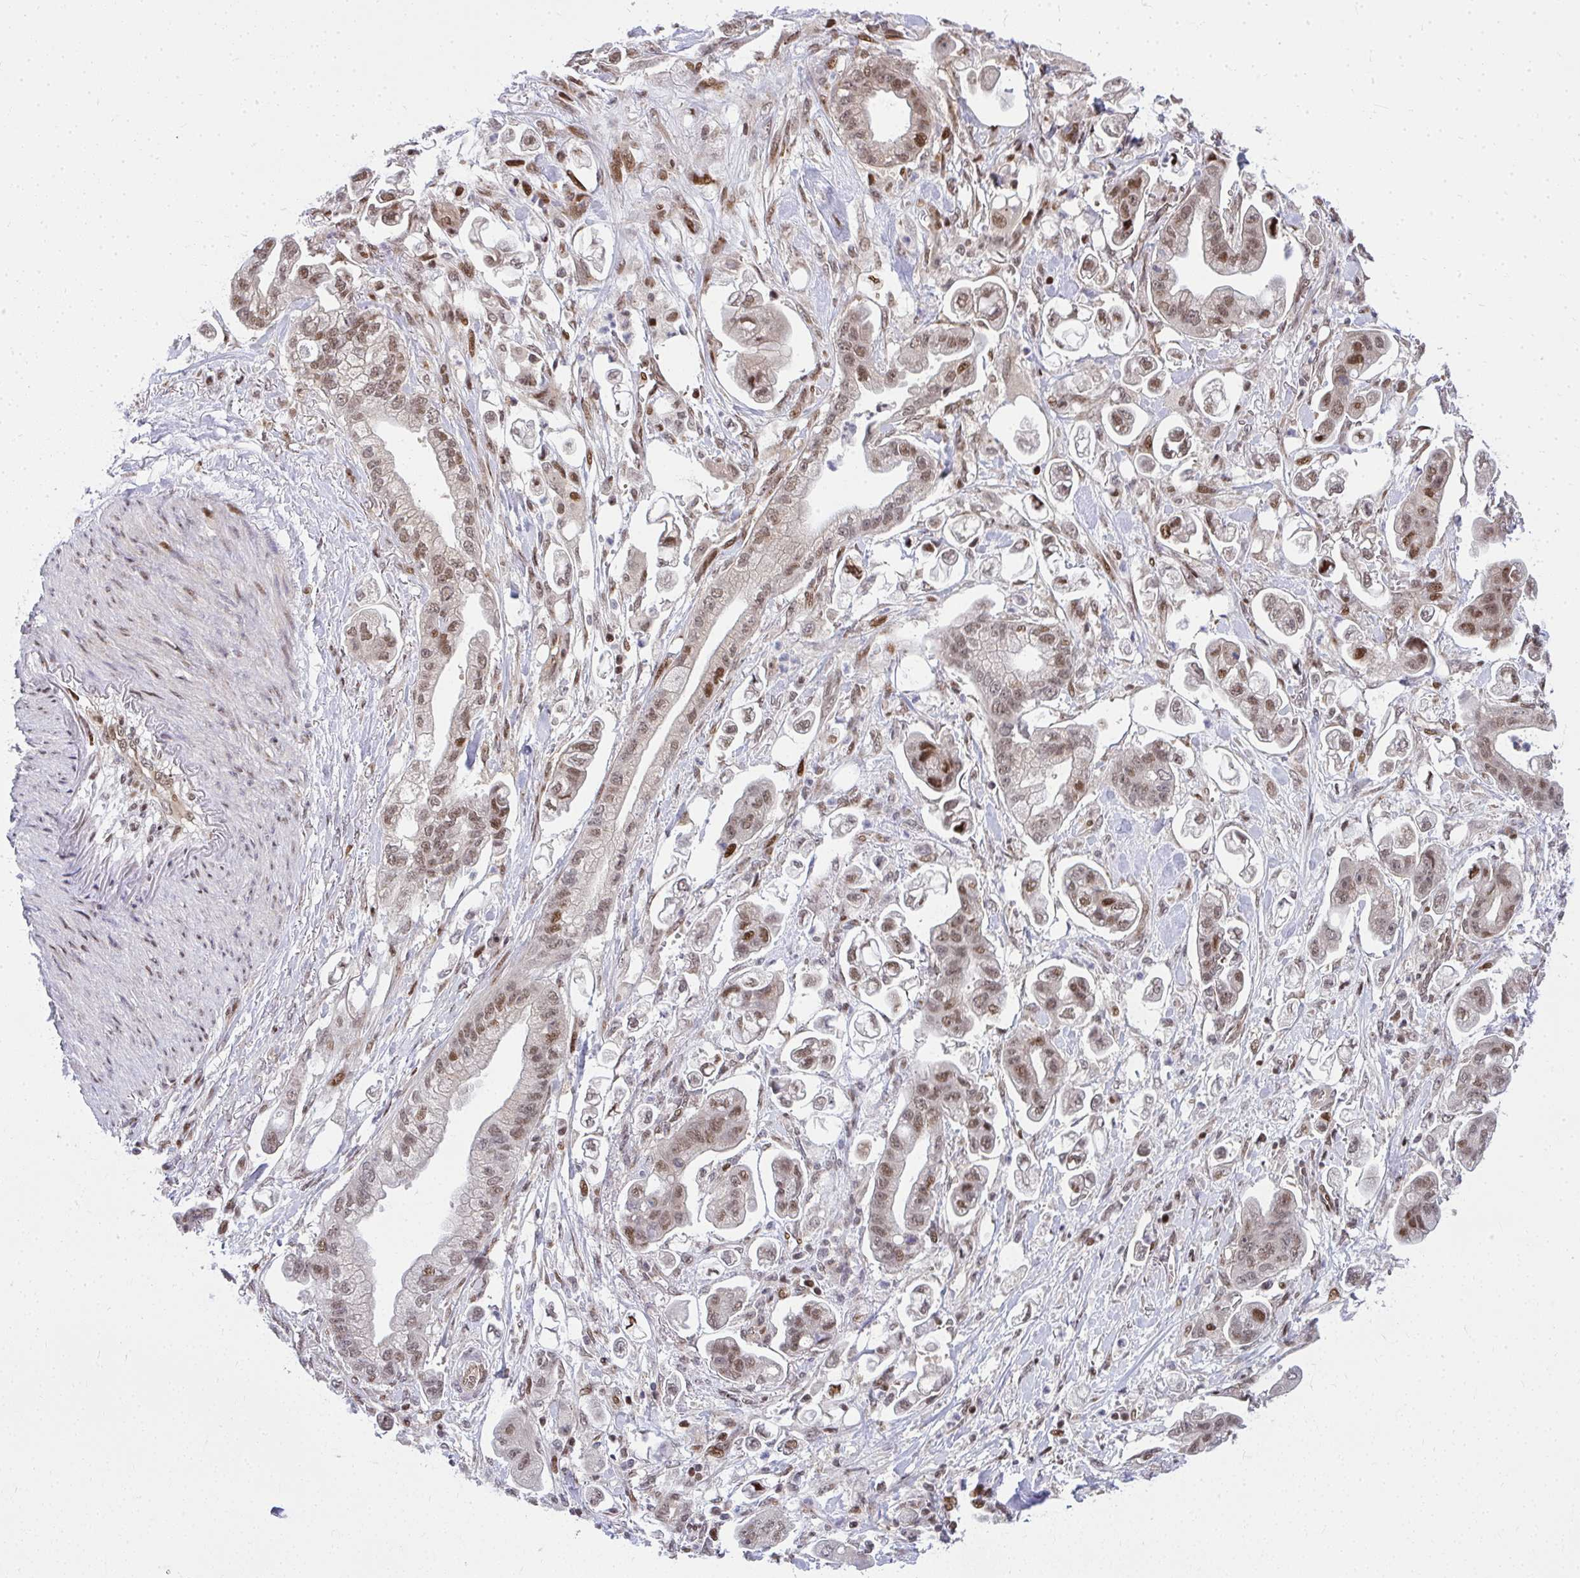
{"staining": {"intensity": "moderate", "quantity": "25%-75%", "location": "nuclear"}, "tissue": "stomach cancer", "cell_type": "Tumor cells", "image_type": "cancer", "snomed": [{"axis": "morphology", "description": "Adenocarcinoma, NOS"}, {"axis": "topography", "description": "Stomach"}], "caption": "Immunohistochemical staining of adenocarcinoma (stomach) shows medium levels of moderate nuclear staining in approximately 25%-75% of tumor cells.", "gene": "PIGY", "patient": {"sex": "male", "age": 62}}